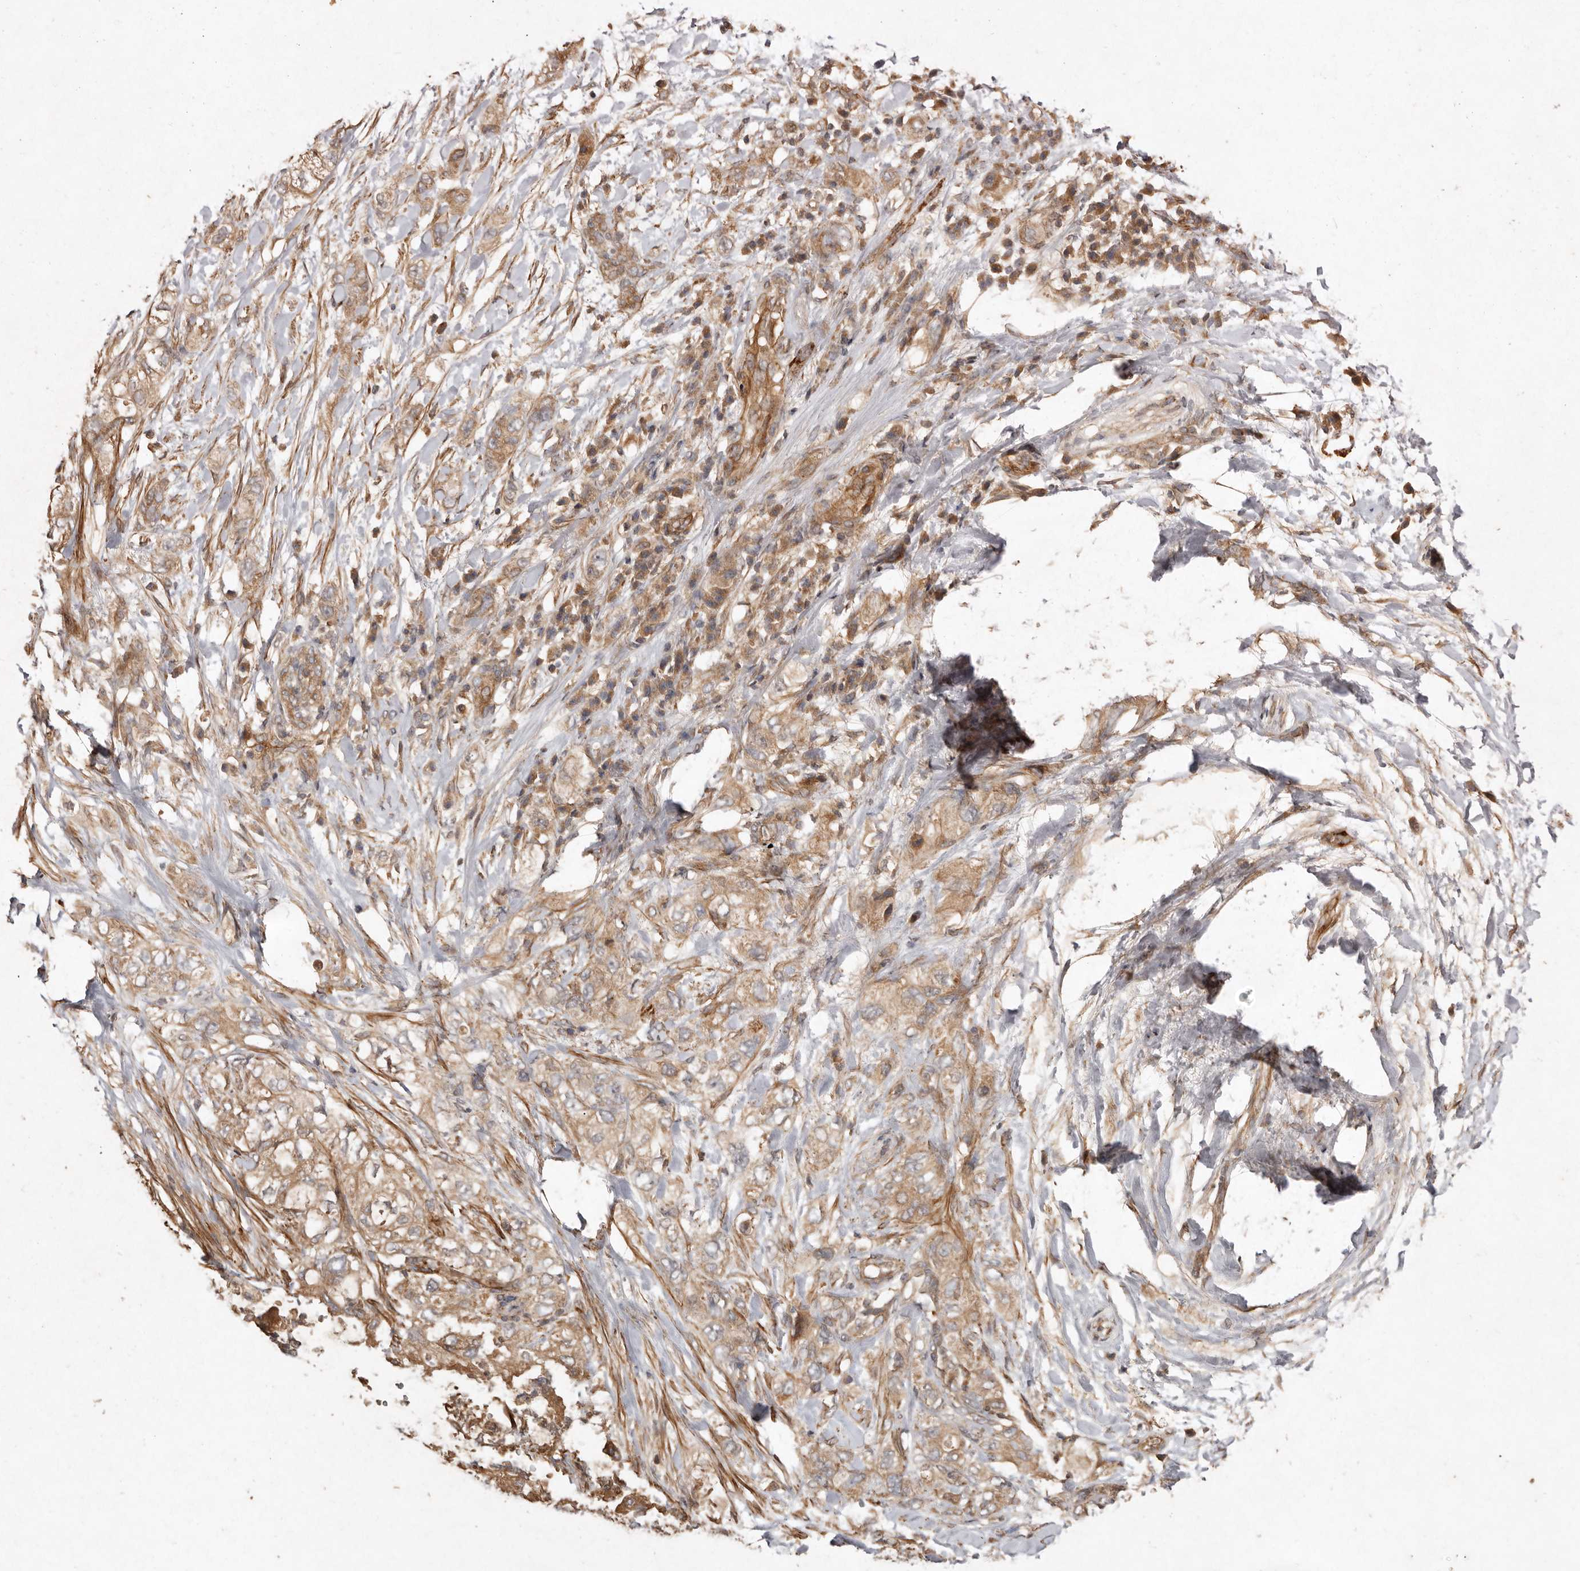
{"staining": {"intensity": "weak", "quantity": ">75%", "location": "cytoplasmic/membranous"}, "tissue": "pancreatic cancer", "cell_type": "Tumor cells", "image_type": "cancer", "snomed": [{"axis": "morphology", "description": "Adenocarcinoma, NOS"}, {"axis": "topography", "description": "Pancreas"}], "caption": "Protein expression analysis of pancreatic adenocarcinoma demonstrates weak cytoplasmic/membranous positivity in about >75% of tumor cells.", "gene": "SEMA3A", "patient": {"sex": "female", "age": 73}}